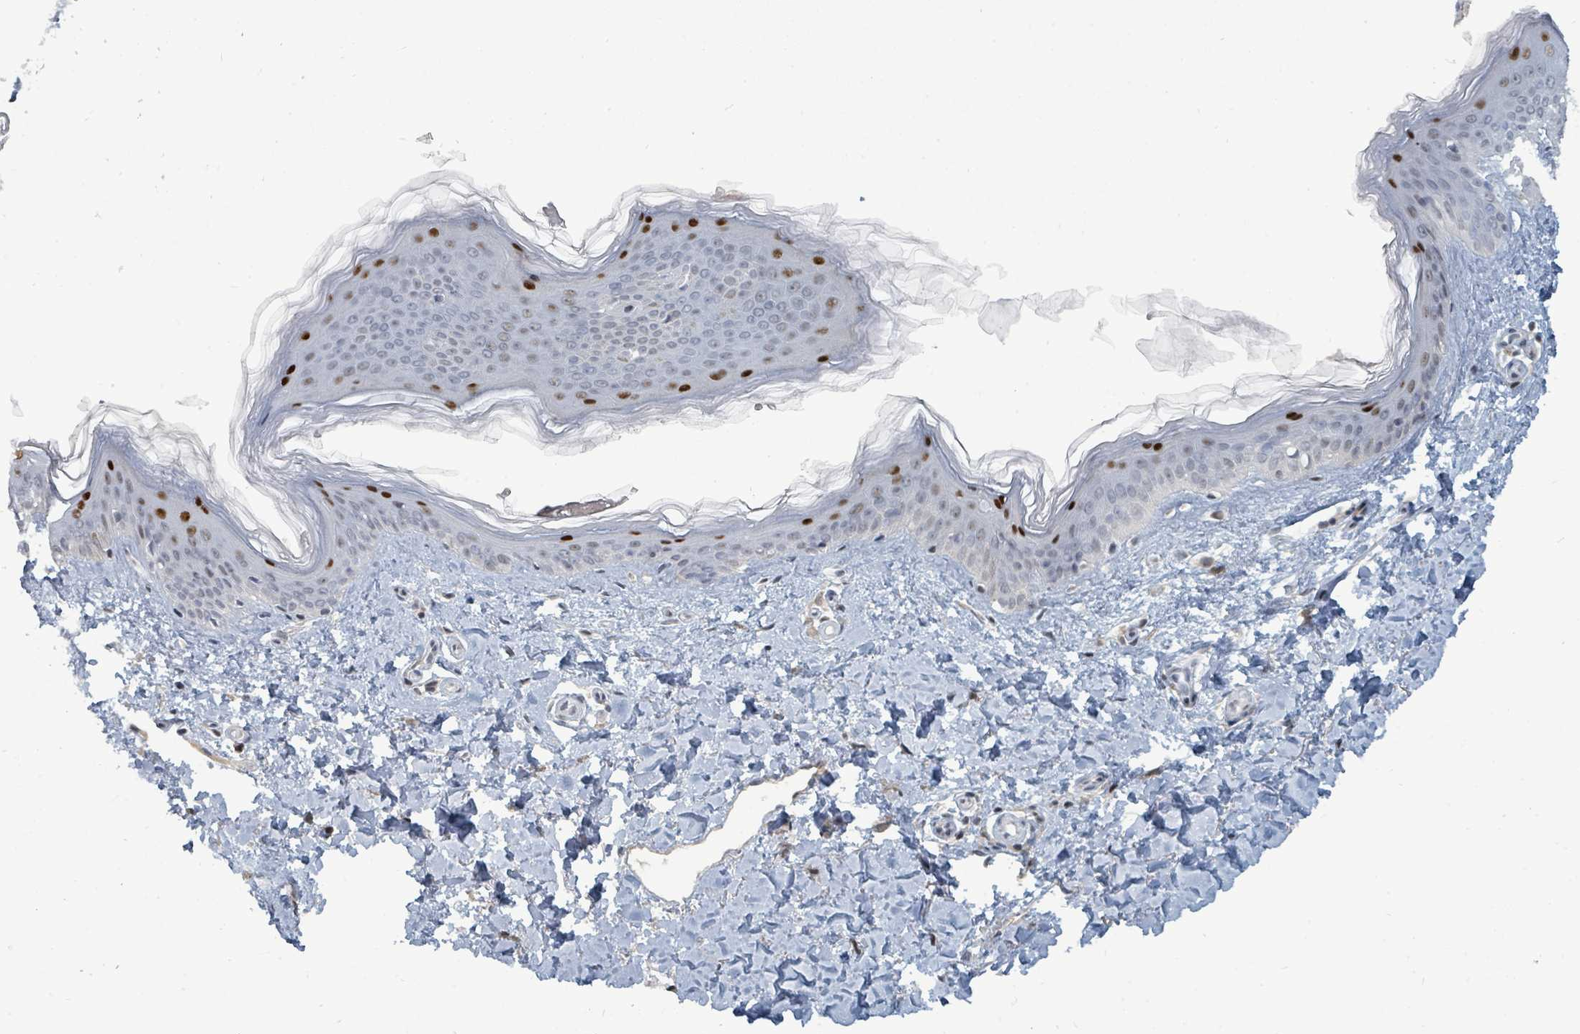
{"staining": {"intensity": "negative", "quantity": "none", "location": "none"}, "tissue": "skin", "cell_type": "Fibroblasts", "image_type": "normal", "snomed": [{"axis": "morphology", "description": "Normal tissue, NOS"}, {"axis": "topography", "description": "Skin"}], "caption": "Fibroblasts are negative for protein expression in benign human skin. (DAB (3,3'-diaminobenzidine) IHC, high magnification).", "gene": "UCK1", "patient": {"sex": "female", "age": 41}}